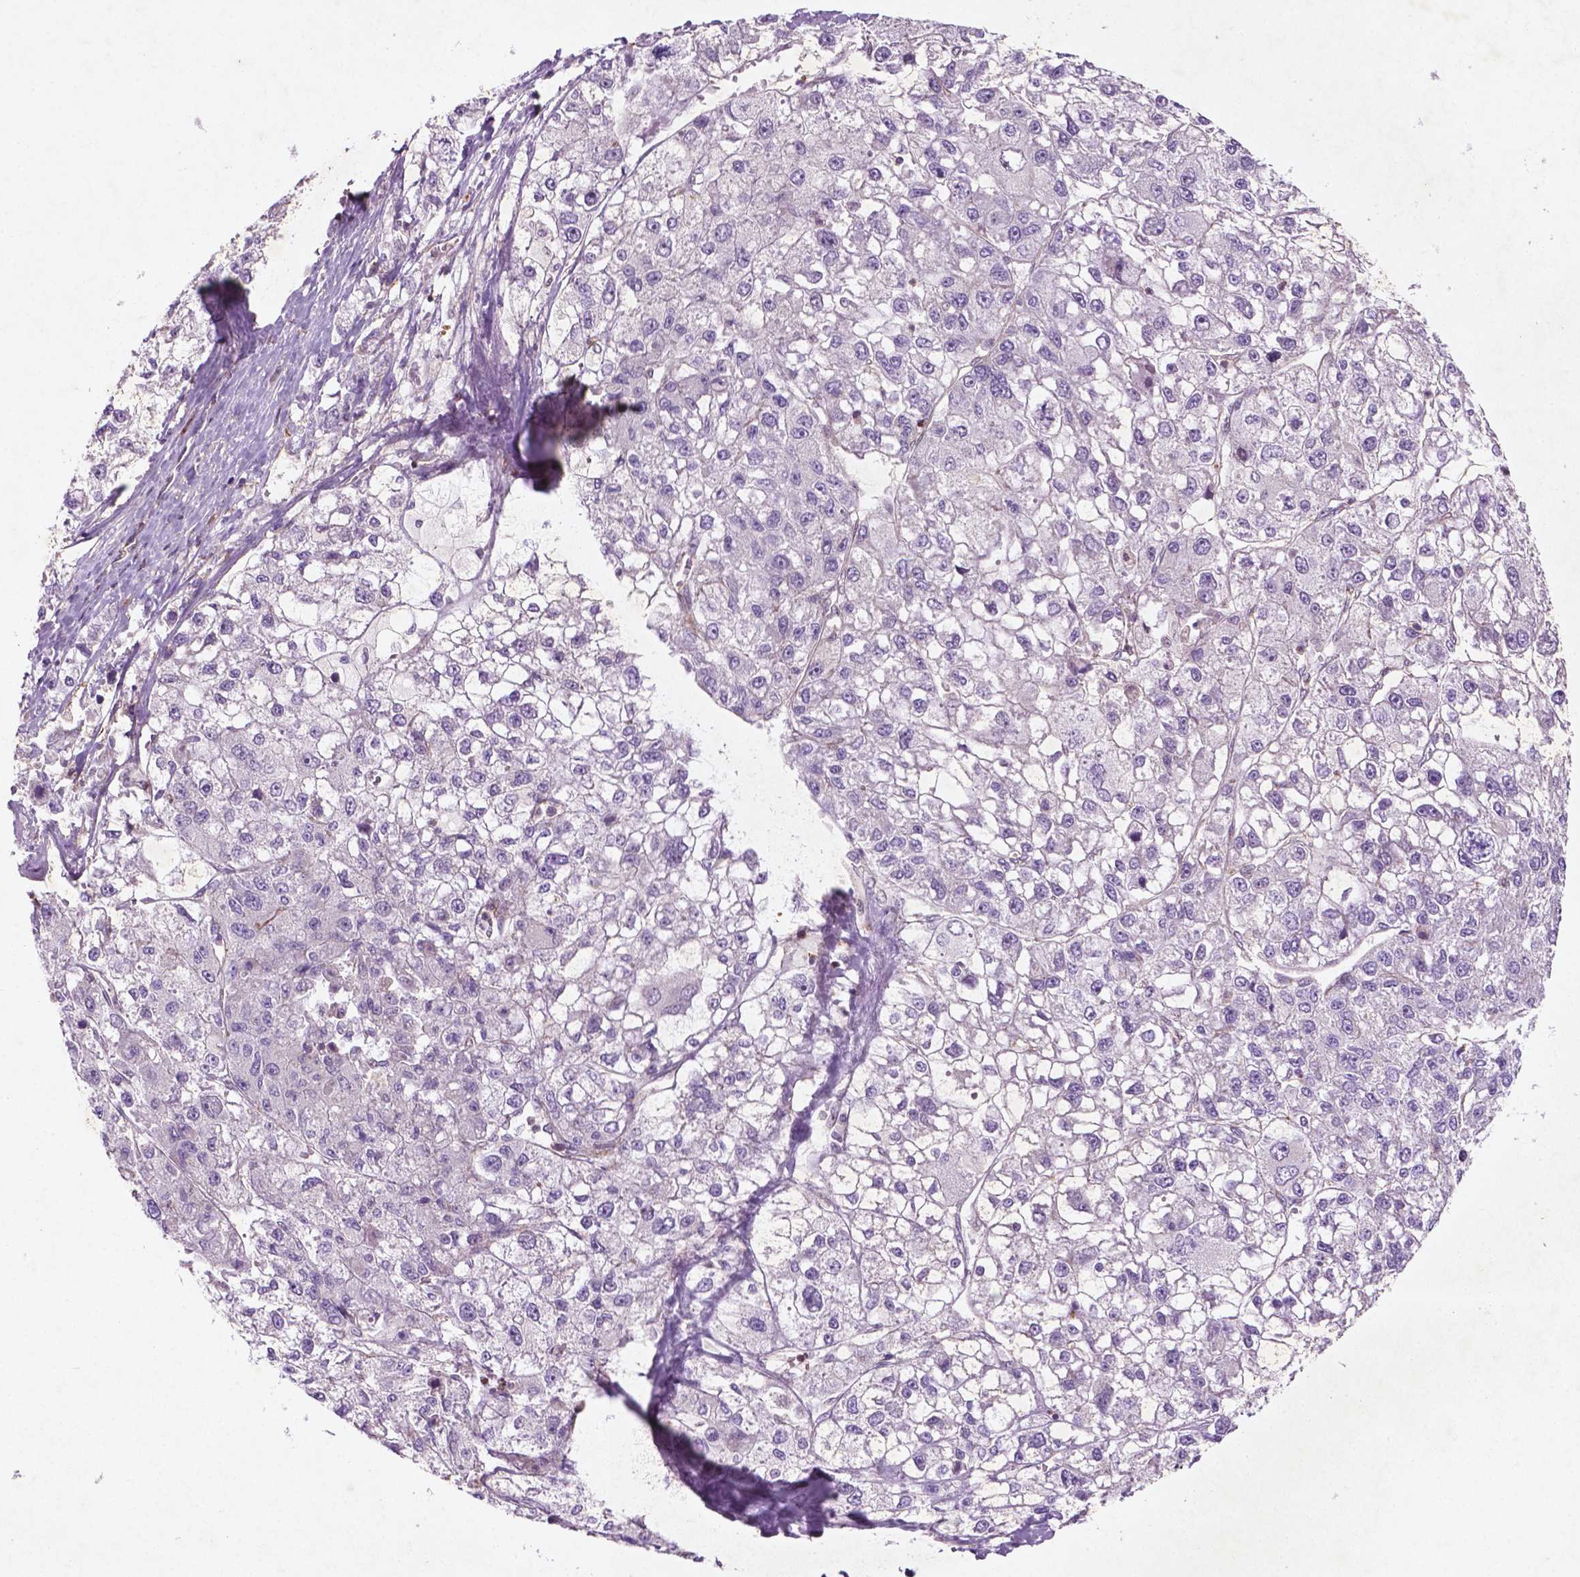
{"staining": {"intensity": "negative", "quantity": "none", "location": "none"}, "tissue": "liver cancer", "cell_type": "Tumor cells", "image_type": "cancer", "snomed": [{"axis": "morphology", "description": "Carcinoma, Hepatocellular, NOS"}, {"axis": "topography", "description": "Liver"}], "caption": "High magnification brightfield microscopy of hepatocellular carcinoma (liver) stained with DAB (3,3'-diaminobenzidine) (brown) and counterstained with hematoxylin (blue): tumor cells show no significant positivity.", "gene": "TCHP", "patient": {"sex": "male", "age": 56}}